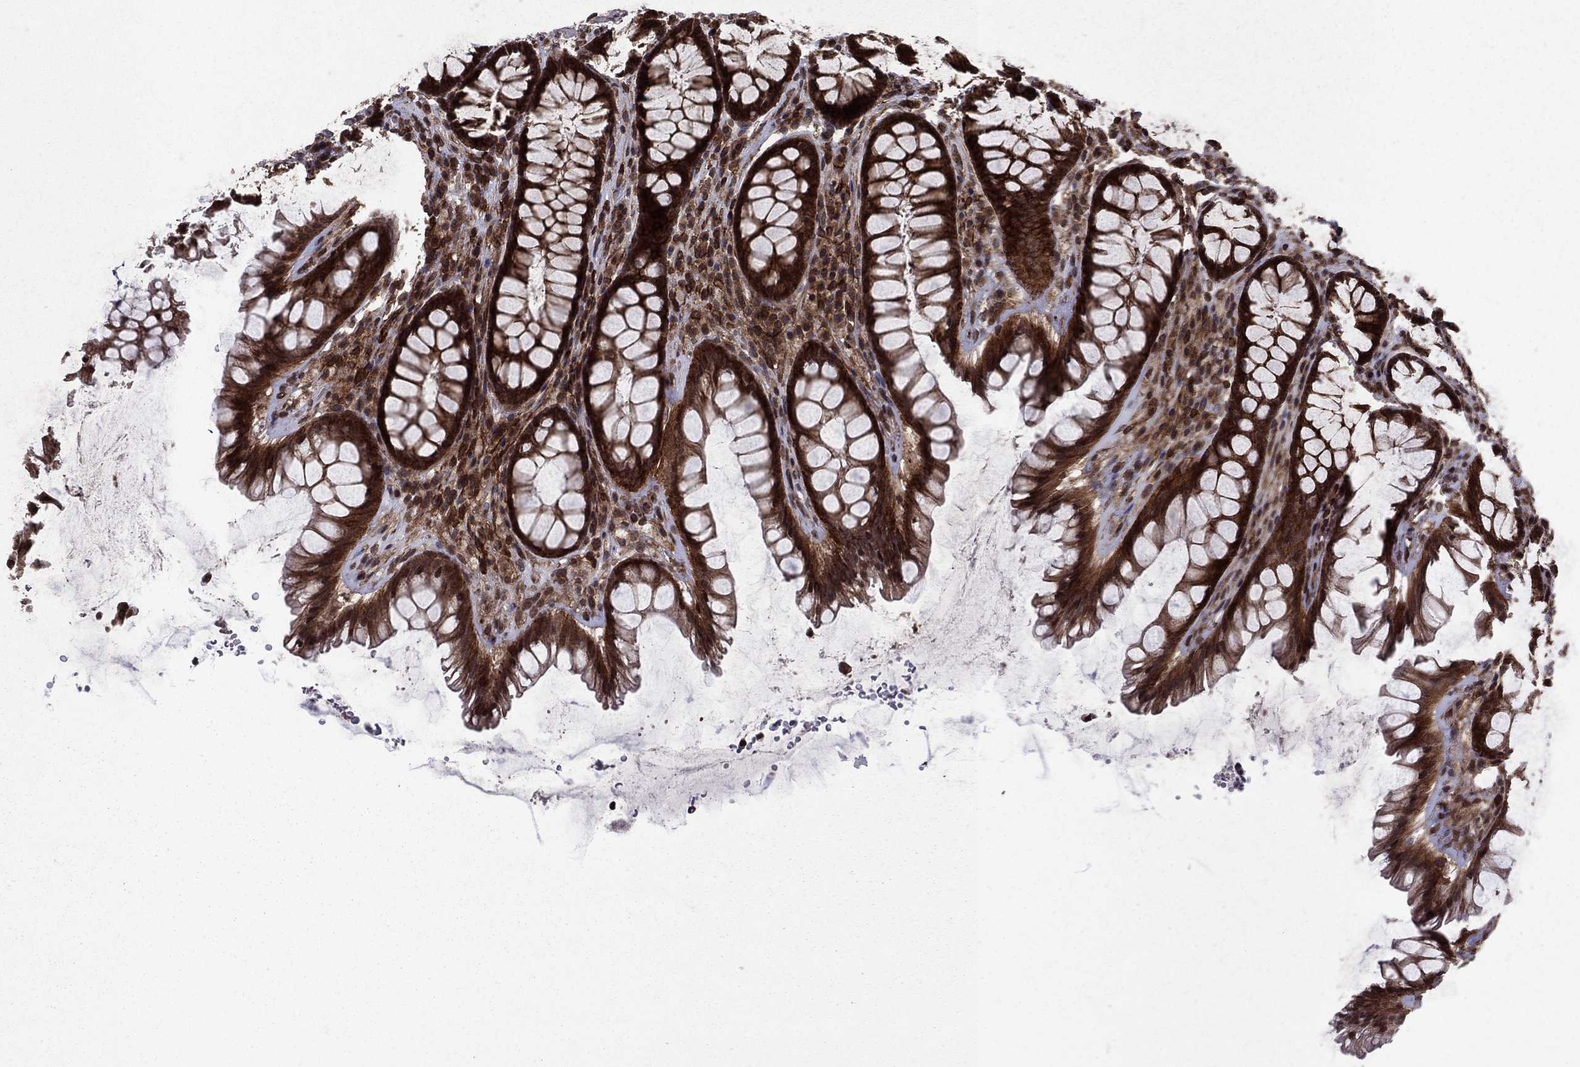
{"staining": {"intensity": "strong", "quantity": ">75%", "location": "cytoplasmic/membranous,nuclear"}, "tissue": "rectum", "cell_type": "Glandular cells", "image_type": "normal", "snomed": [{"axis": "morphology", "description": "Normal tissue, NOS"}, {"axis": "topography", "description": "Rectum"}], "caption": "This photomicrograph demonstrates immunohistochemistry staining of benign human rectum, with high strong cytoplasmic/membranous,nuclear staining in approximately >75% of glandular cells.", "gene": "SSX2IP", "patient": {"sex": "male", "age": 72}}